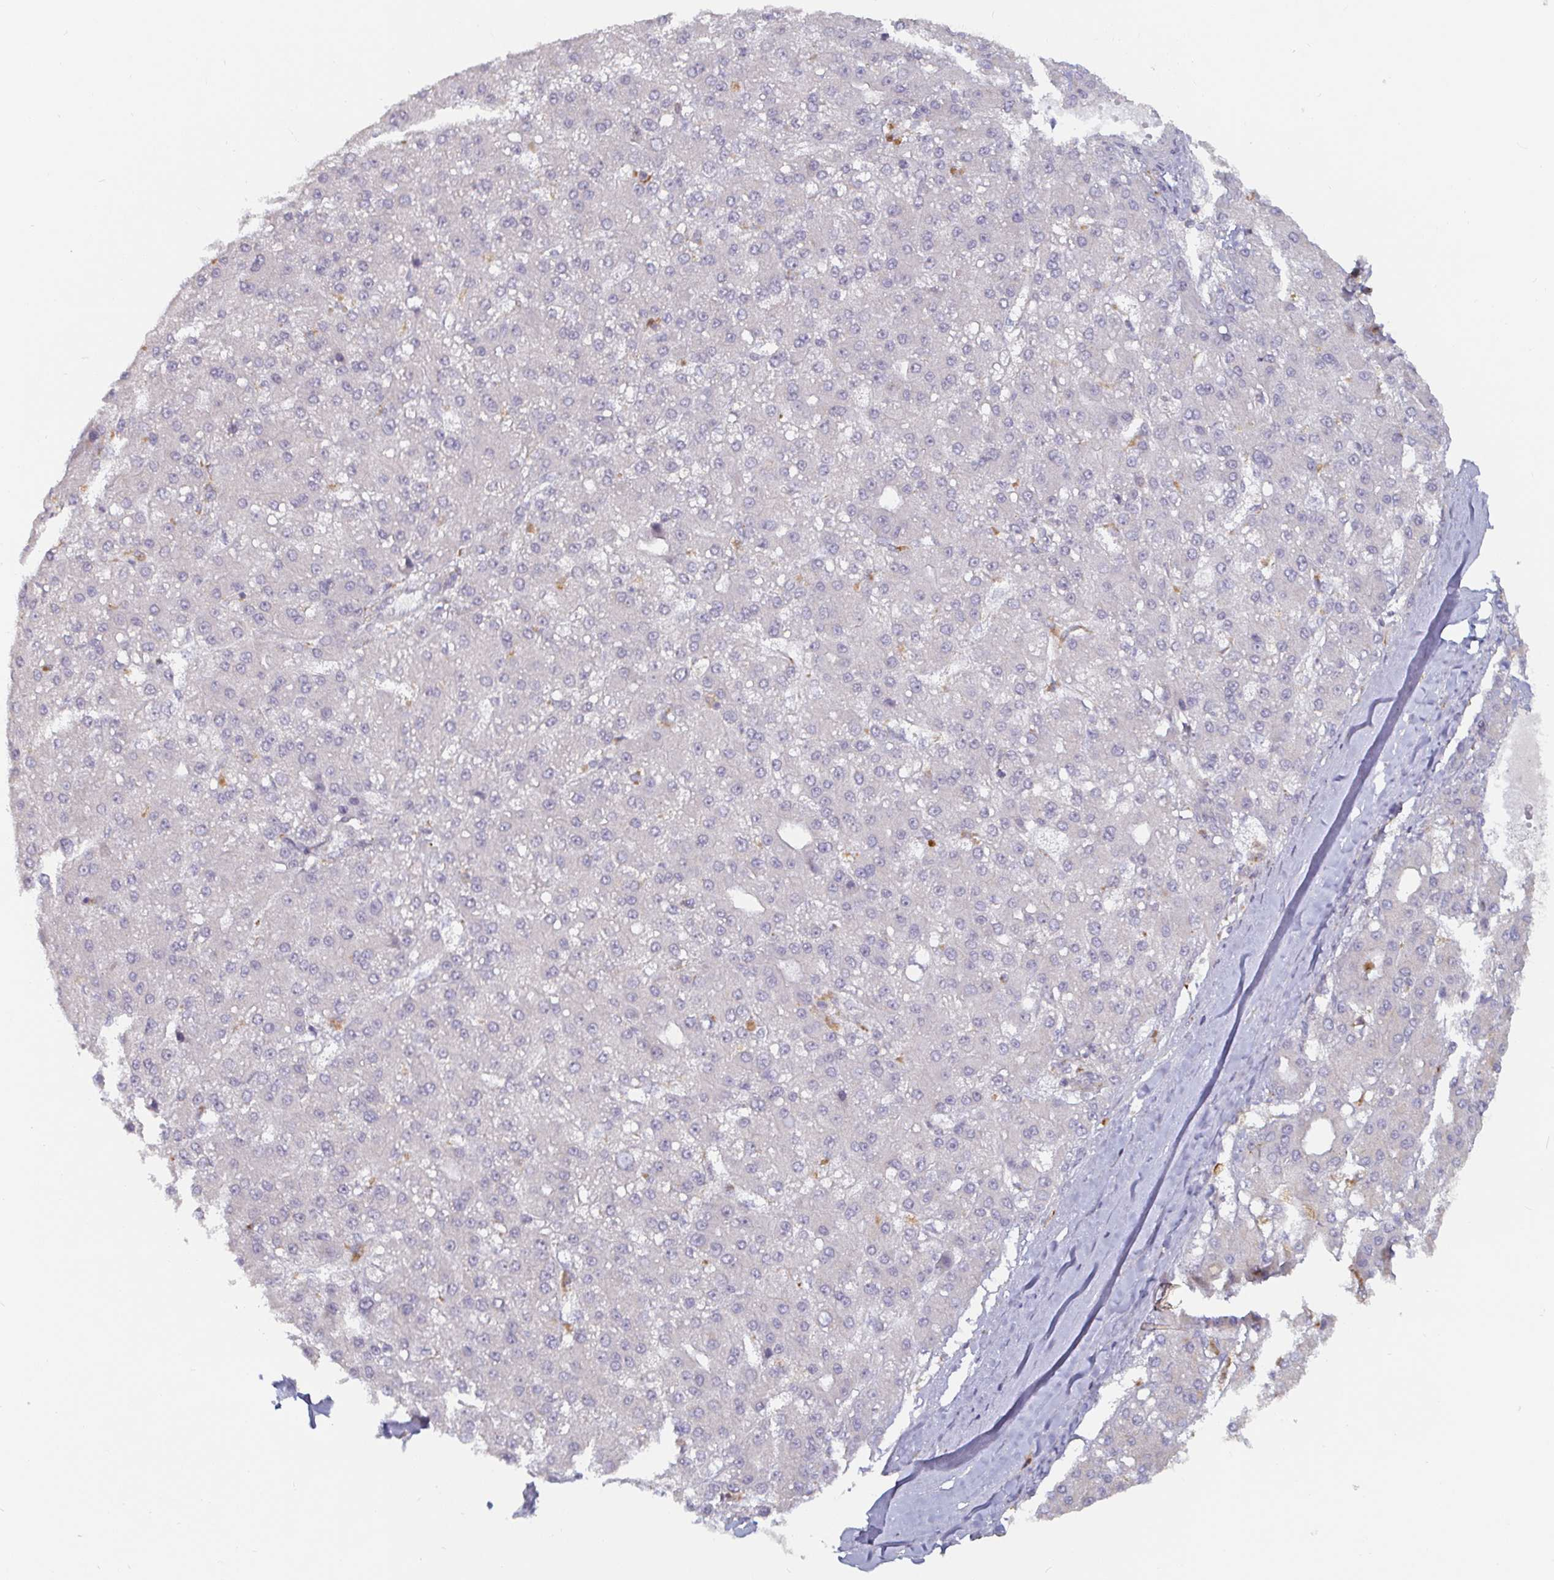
{"staining": {"intensity": "negative", "quantity": "none", "location": "none"}, "tissue": "liver cancer", "cell_type": "Tumor cells", "image_type": "cancer", "snomed": [{"axis": "morphology", "description": "Carcinoma, Hepatocellular, NOS"}, {"axis": "topography", "description": "Liver"}], "caption": "A histopathology image of liver cancer (hepatocellular carcinoma) stained for a protein exhibits no brown staining in tumor cells.", "gene": "CDH18", "patient": {"sex": "male", "age": 67}}